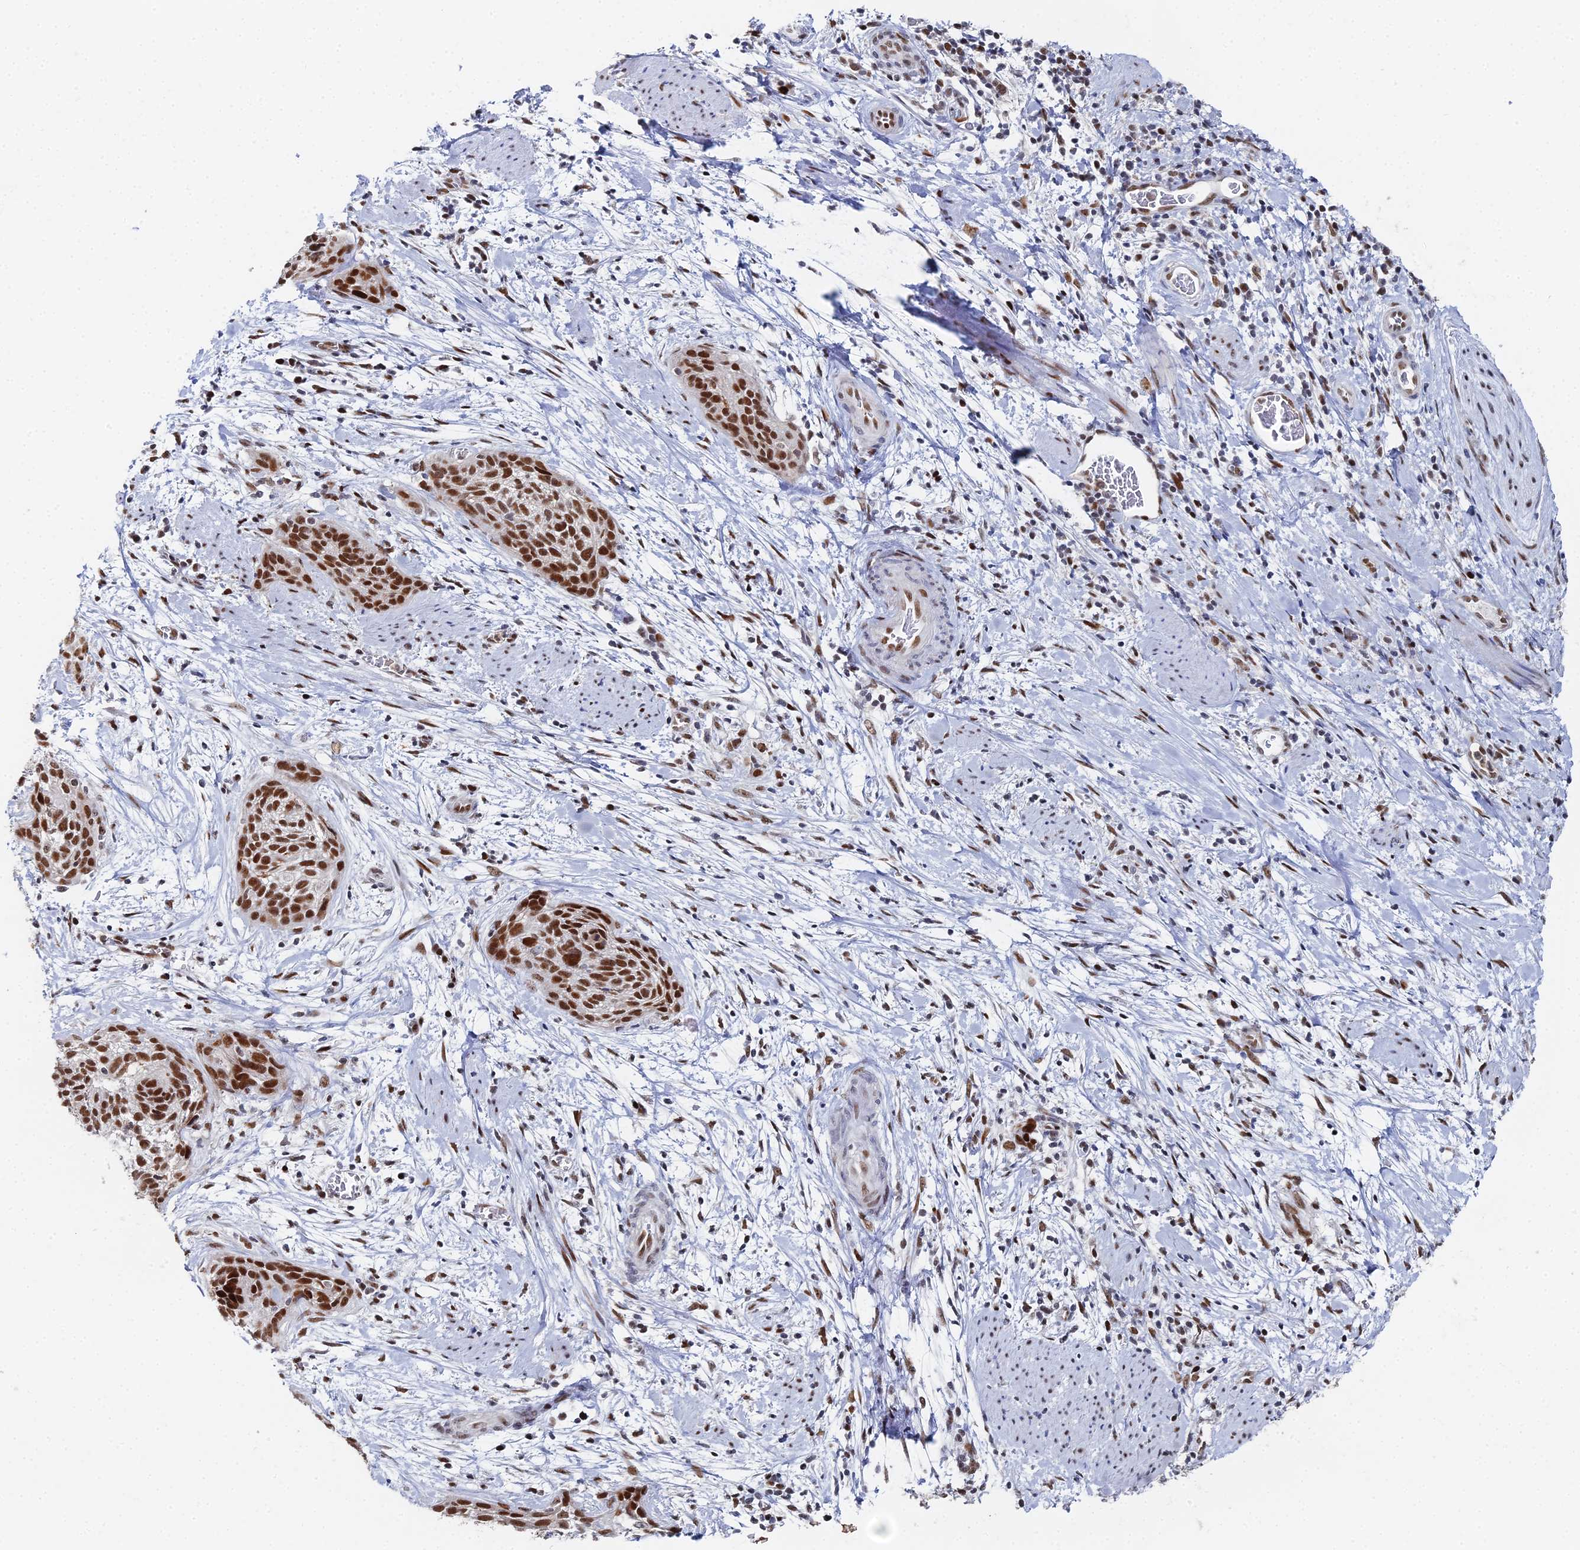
{"staining": {"intensity": "strong", "quantity": ">75%", "location": "nuclear"}, "tissue": "cervical cancer", "cell_type": "Tumor cells", "image_type": "cancer", "snomed": [{"axis": "morphology", "description": "Squamous cell carcinoma, NOS"}, {"axis": "topography", "description": "Cervix"}], "caption": "Immunohistochemical staining of human cervical cancer displays high levels of strong nuclear protein staining in approximately >75% of tumor cells. Ihc stains the protein of interest in brown and the nuclei are stained blue.", "gene": "GSC2", "patient": {"sex": "female", "age": 55}}